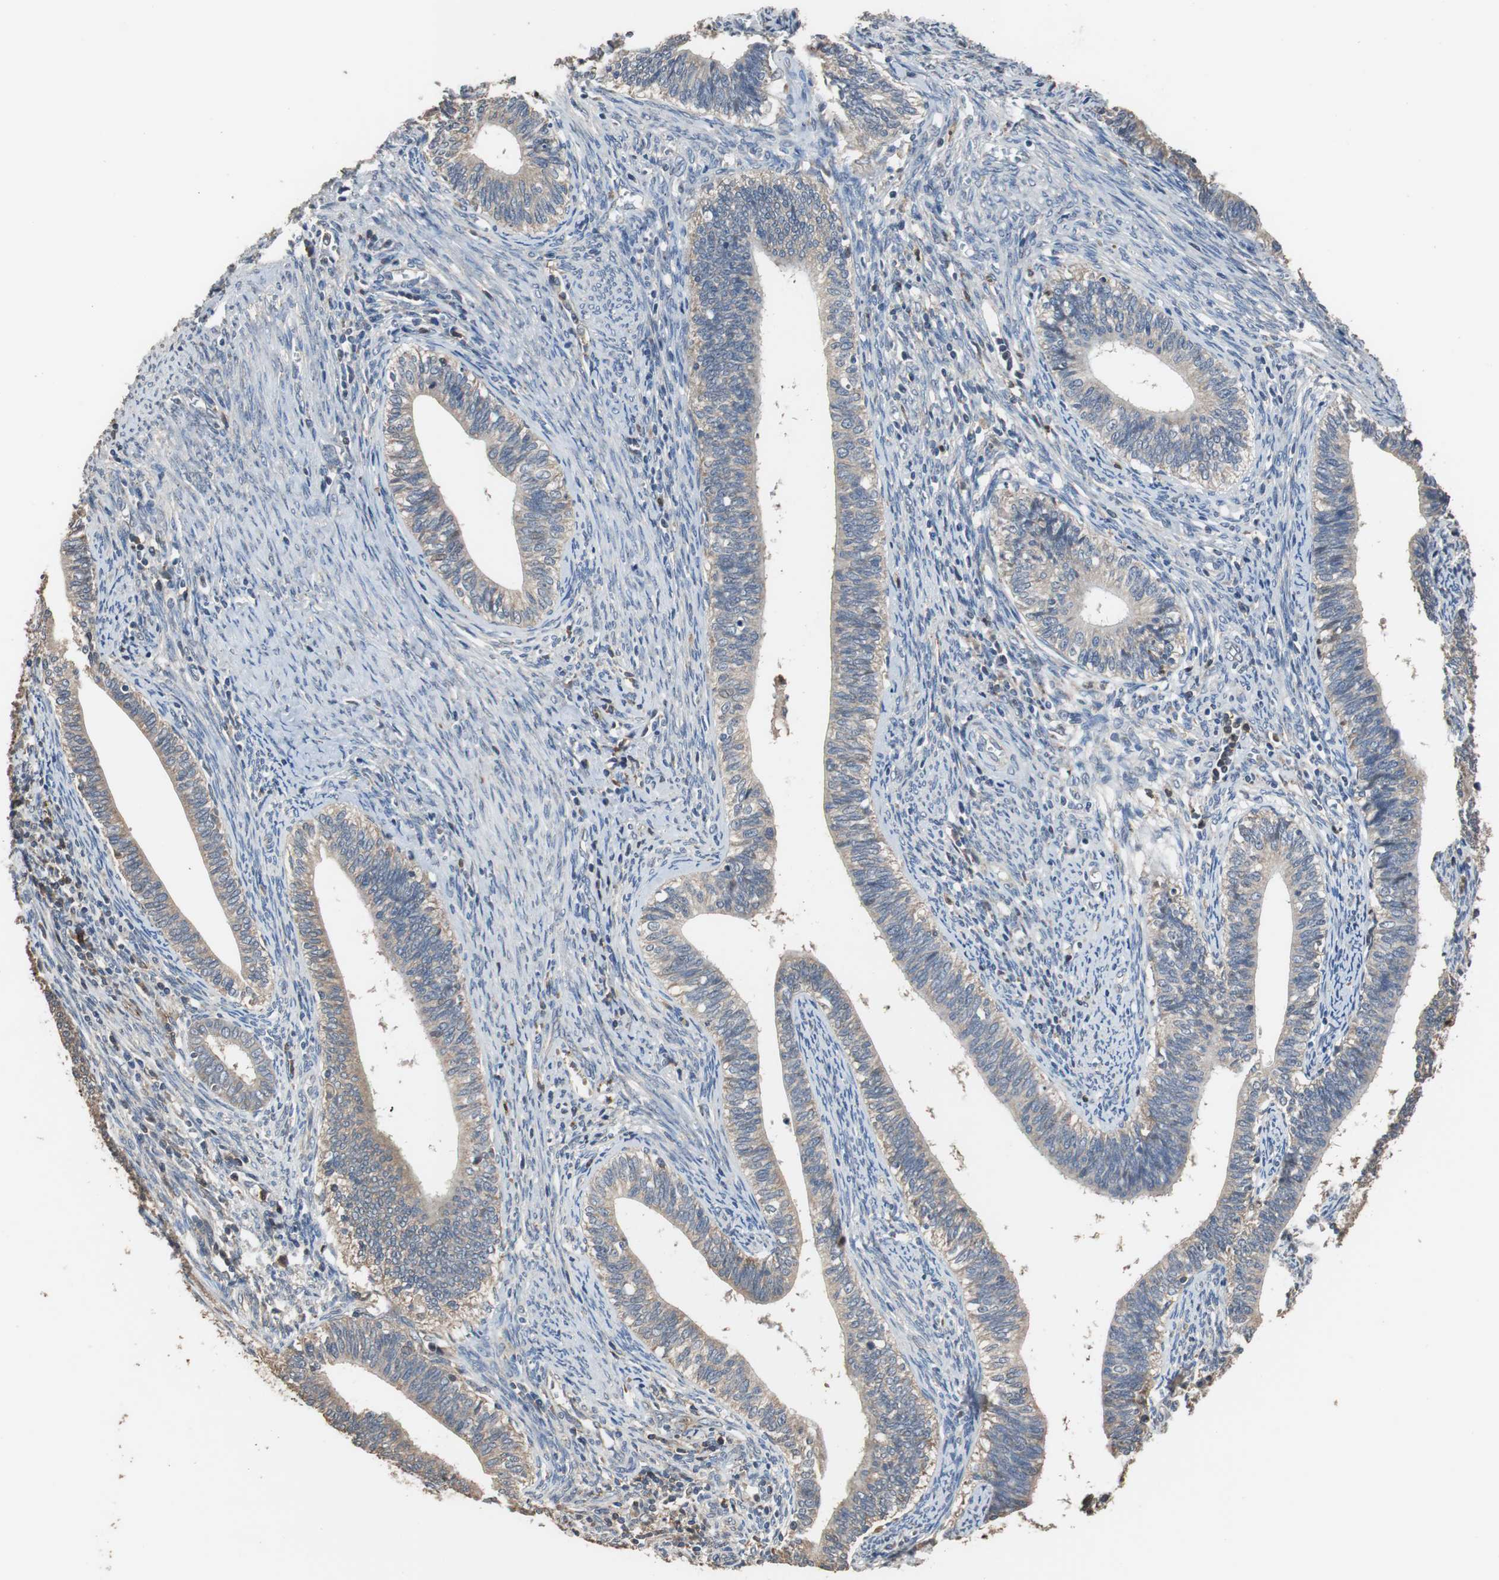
{"staining": {"intensity": "weak", "quantity": "25%-75%", "location": "cytoplasmic/membranous"}, "tissue": "cervical cancer", "cell_type": "Tumor cells", "image_type": "cancer", "snomed": [{"axis": "morphology", "description": "Adenocarcinoma, NOS"}, {"axis": "topography", "description": "Cervix"}], "caption": "The micrograph reveals a brown stain indicating the presence of a protein in the cytoplasmic/membranous of tumor cells in cervical cancer. (Brightfield microscopy of DAB IHC at high magnification).", "gene": "SCIMP", "patient": {"sex": "female", "age": 44}}